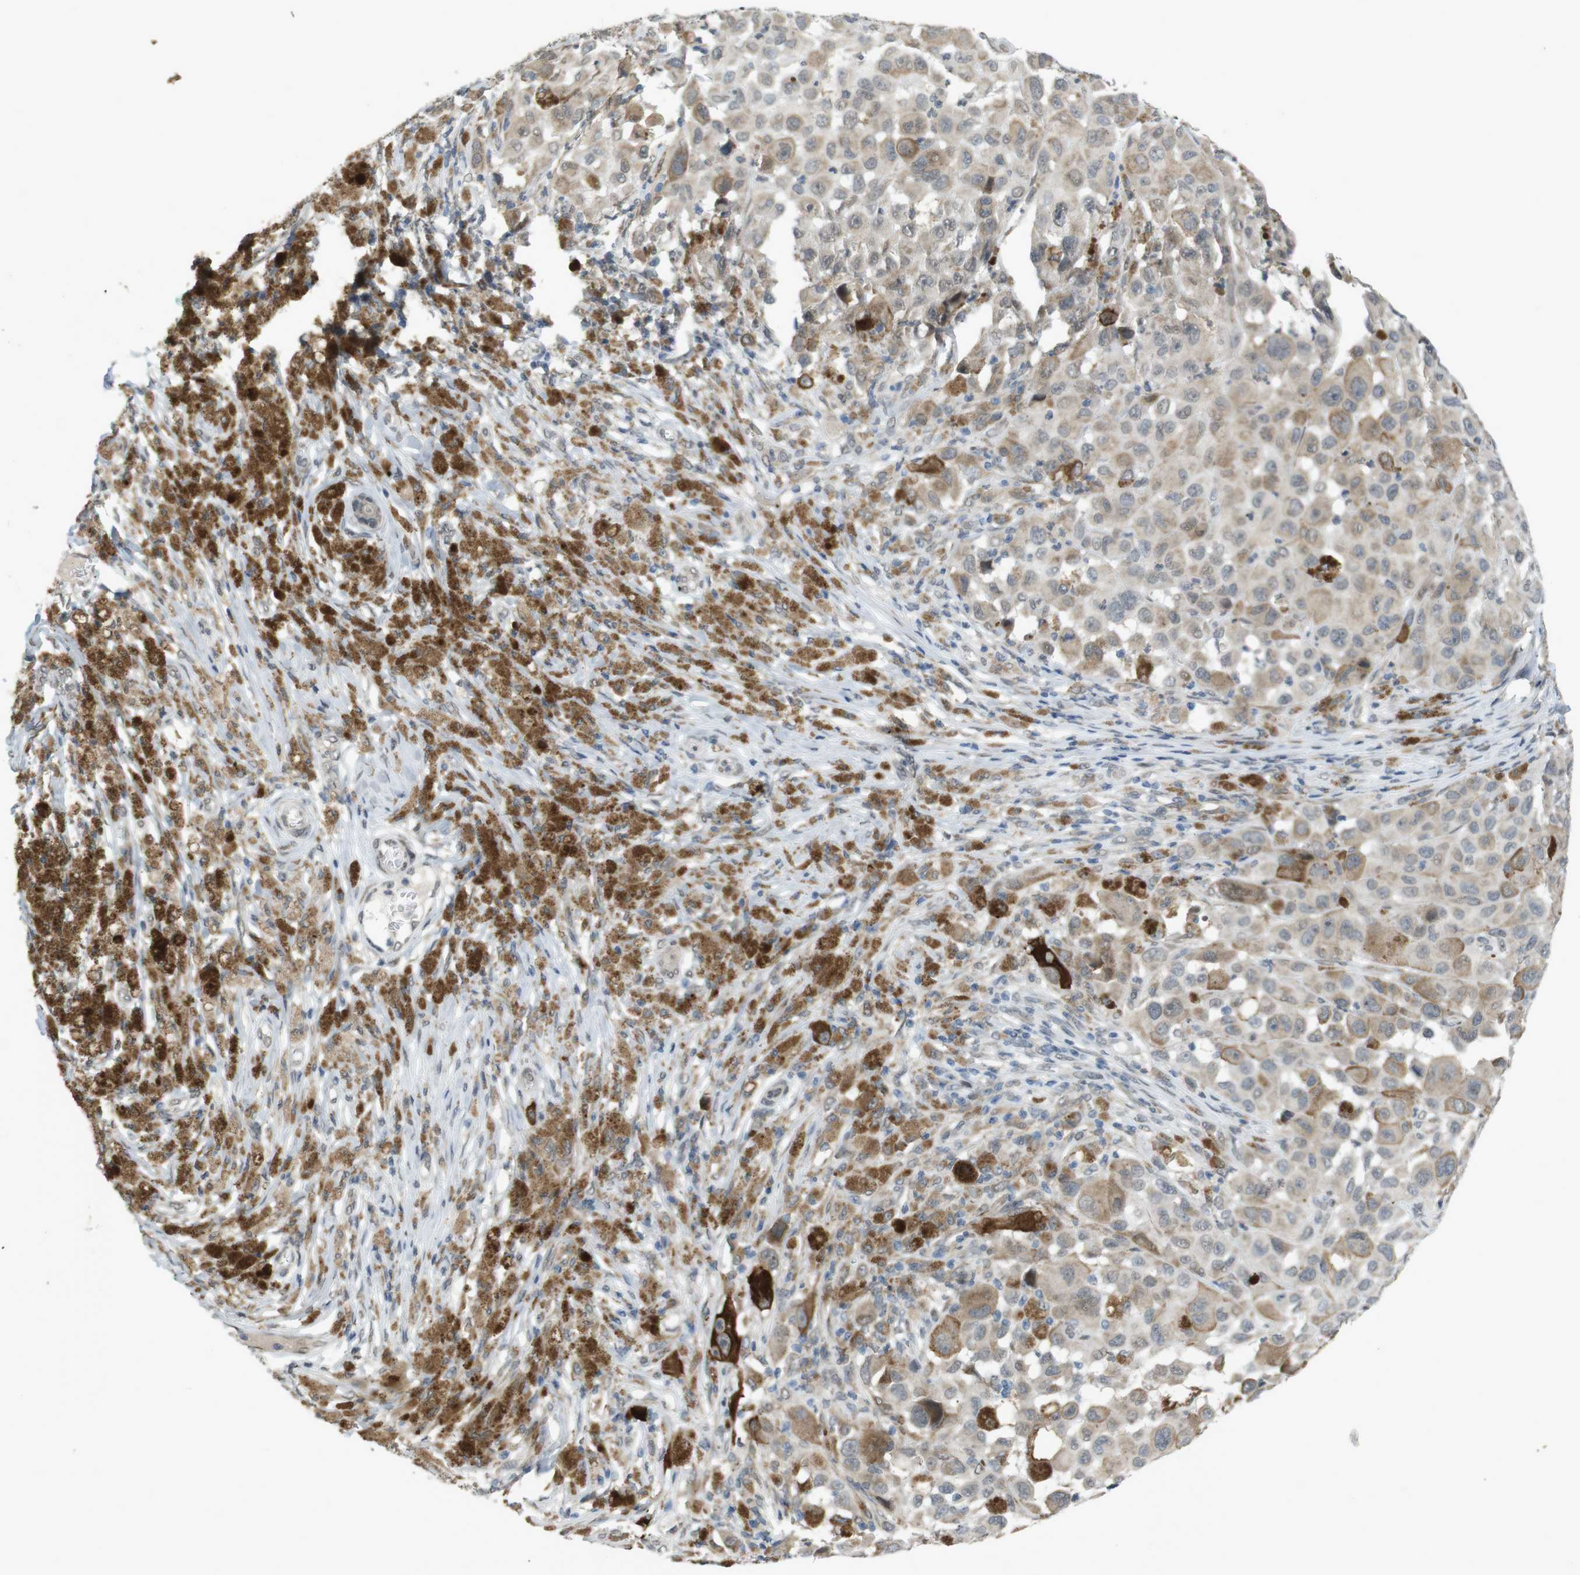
{"staining": {"intensity": "weak", "quantity": ">75%", "location": "cytoplasmic/membranous"}, "tissue": "melanoma", "cell_type": "Tumor cells", "image_type": "cancer", "snomed": [{"axis": "morphology", "description": "Malignant melanoma, NOS"}, {"axis": "topography", "description": "Skin"}], "caption": "Malignant melanoma was stained to show a protein in brown. There is low levels of weak cytoplasmic/membranous staining in about >75% of tumor cells.", "gene": "FZD10", "patient": {"sex": "male", "age": 96}}